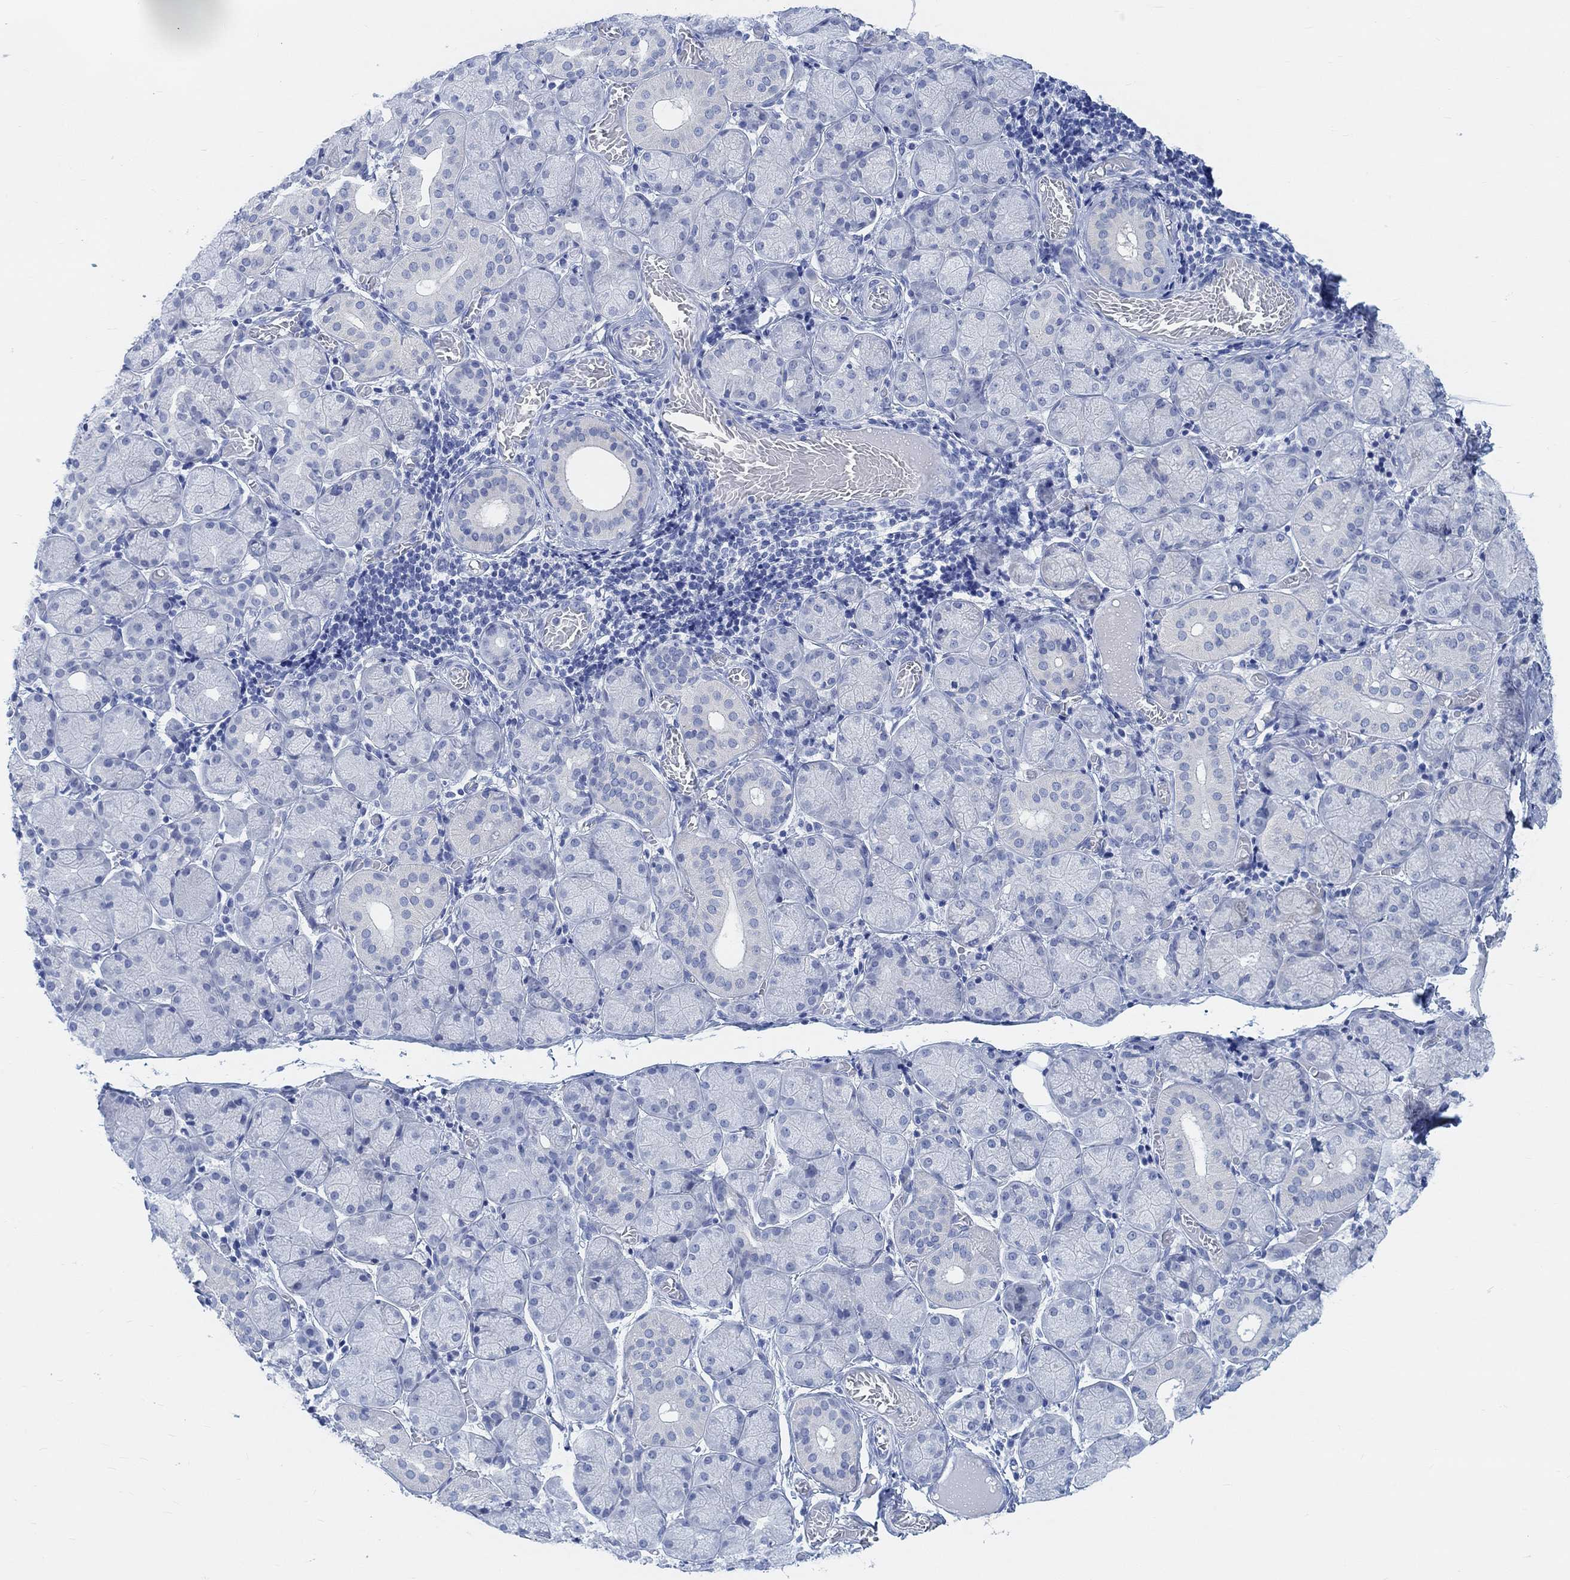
{"staining": {"intensity": "negative", "quantity": "none", "location": "none"}, "tissue": "salivary gland", "cell_type": "Glandular cells", "image_type": "normal", "snomed": [{"axis": "morphology", "description": "Normal tissue, NOS"}, {"axis": "topography", "description": "Salivary gland"}, {"axis": "topography", "description": "Peripheral nerve tissue"}], "caption": "Photomicrograph shows no protein staining in glandular cells of normal salivary gland.", "gene": "ENO4", "patient": {"sex": "female", "age": 24}}